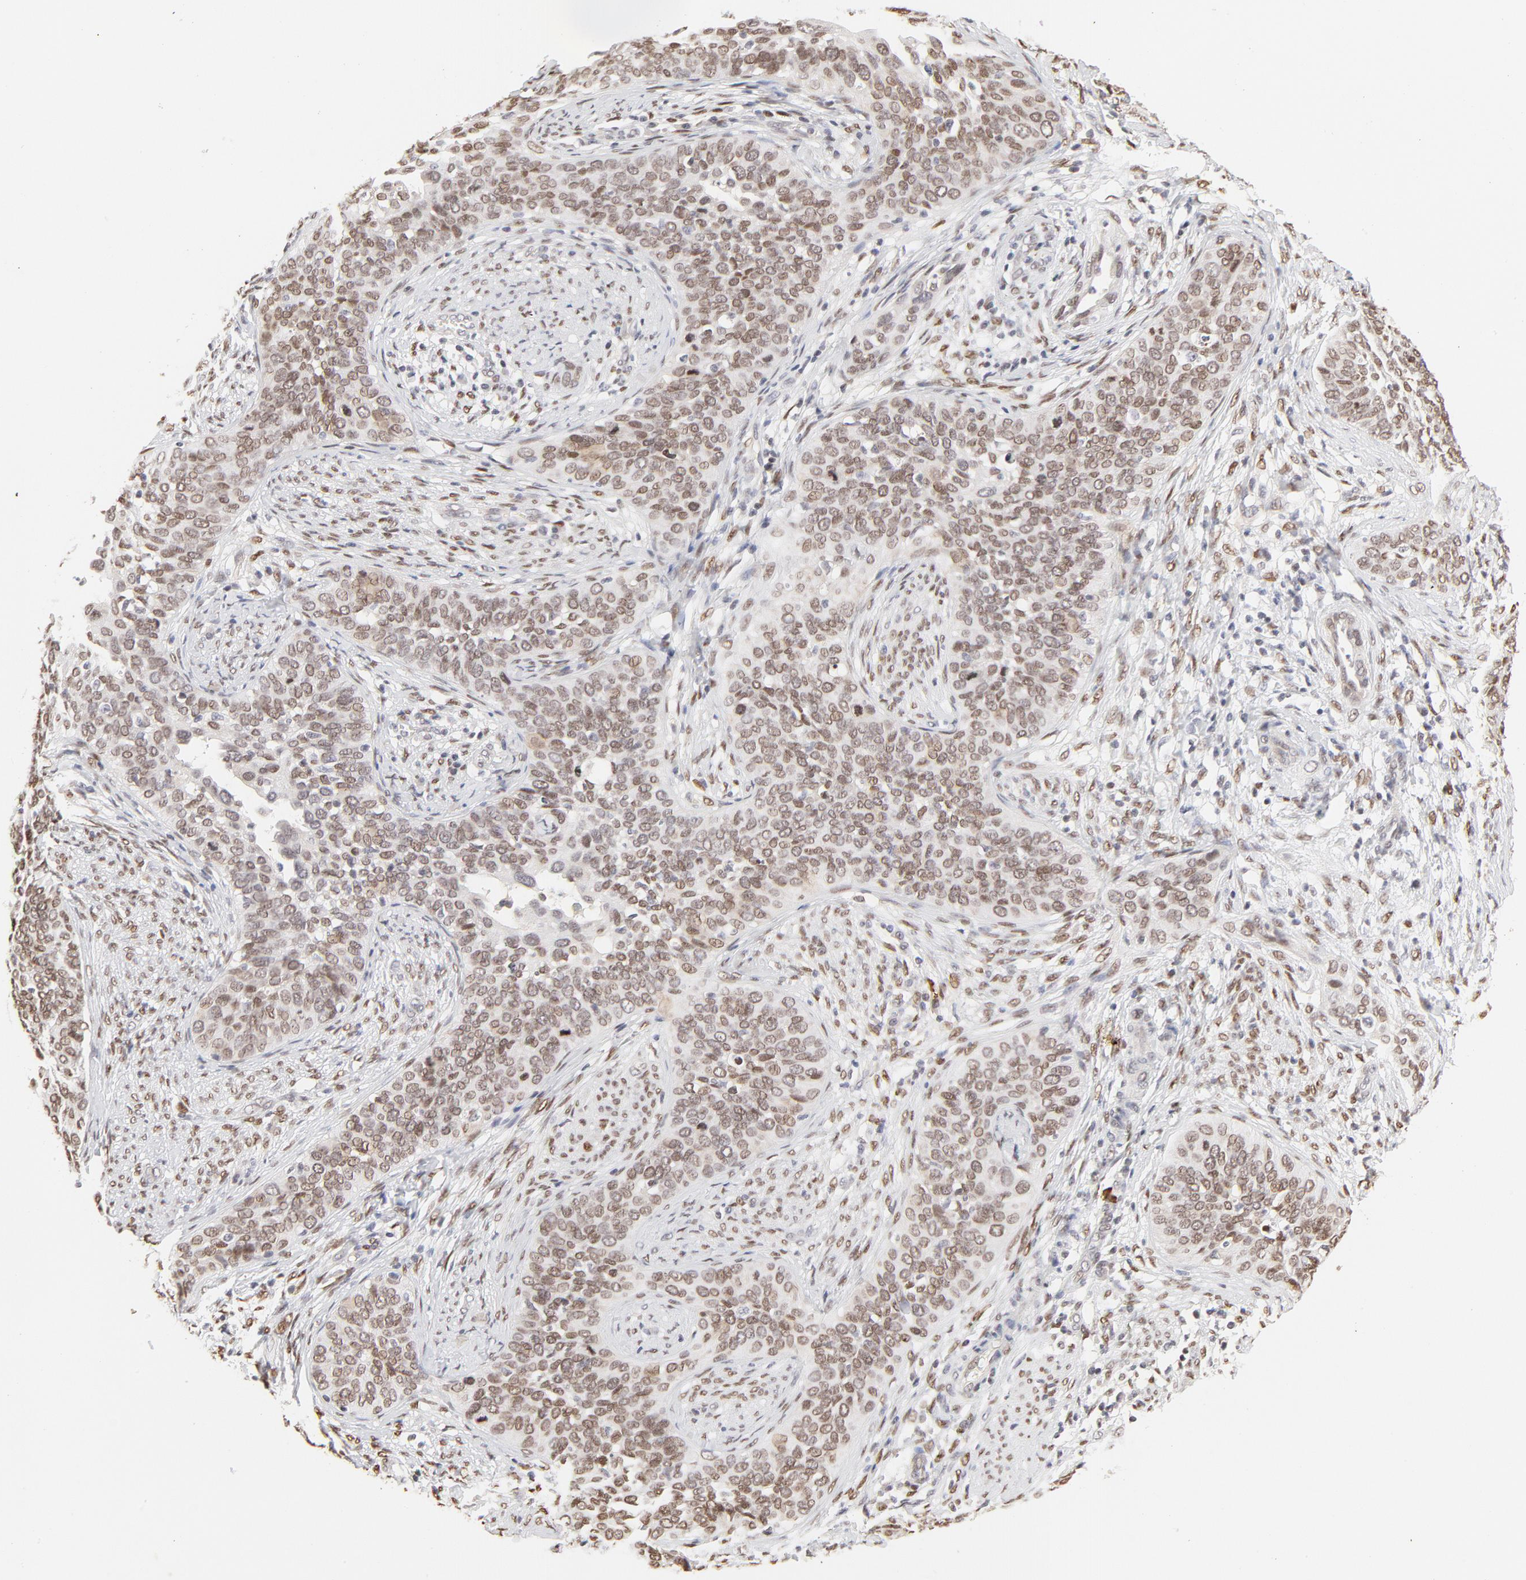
{"staining": {"intensity": "moderate", "quantity": ">75%", "location": "nuclear"}, "tissue": "cervical cancer", "cell_type": "Tumor cells", "image_type": "cancer", "snomed": [{"axis": "morphology", "description": "Squamous cell carcinoma, NOS"}, {"axis": "topography", "description": "Cervix"}], "caption": "Cervical cancer stained with a brown dye demonstrates moderate nuclear positive positivity in approximately >75% of tumor cells.", "gene": "PBX3", "patient": {"sex": "female", "age": 31}}